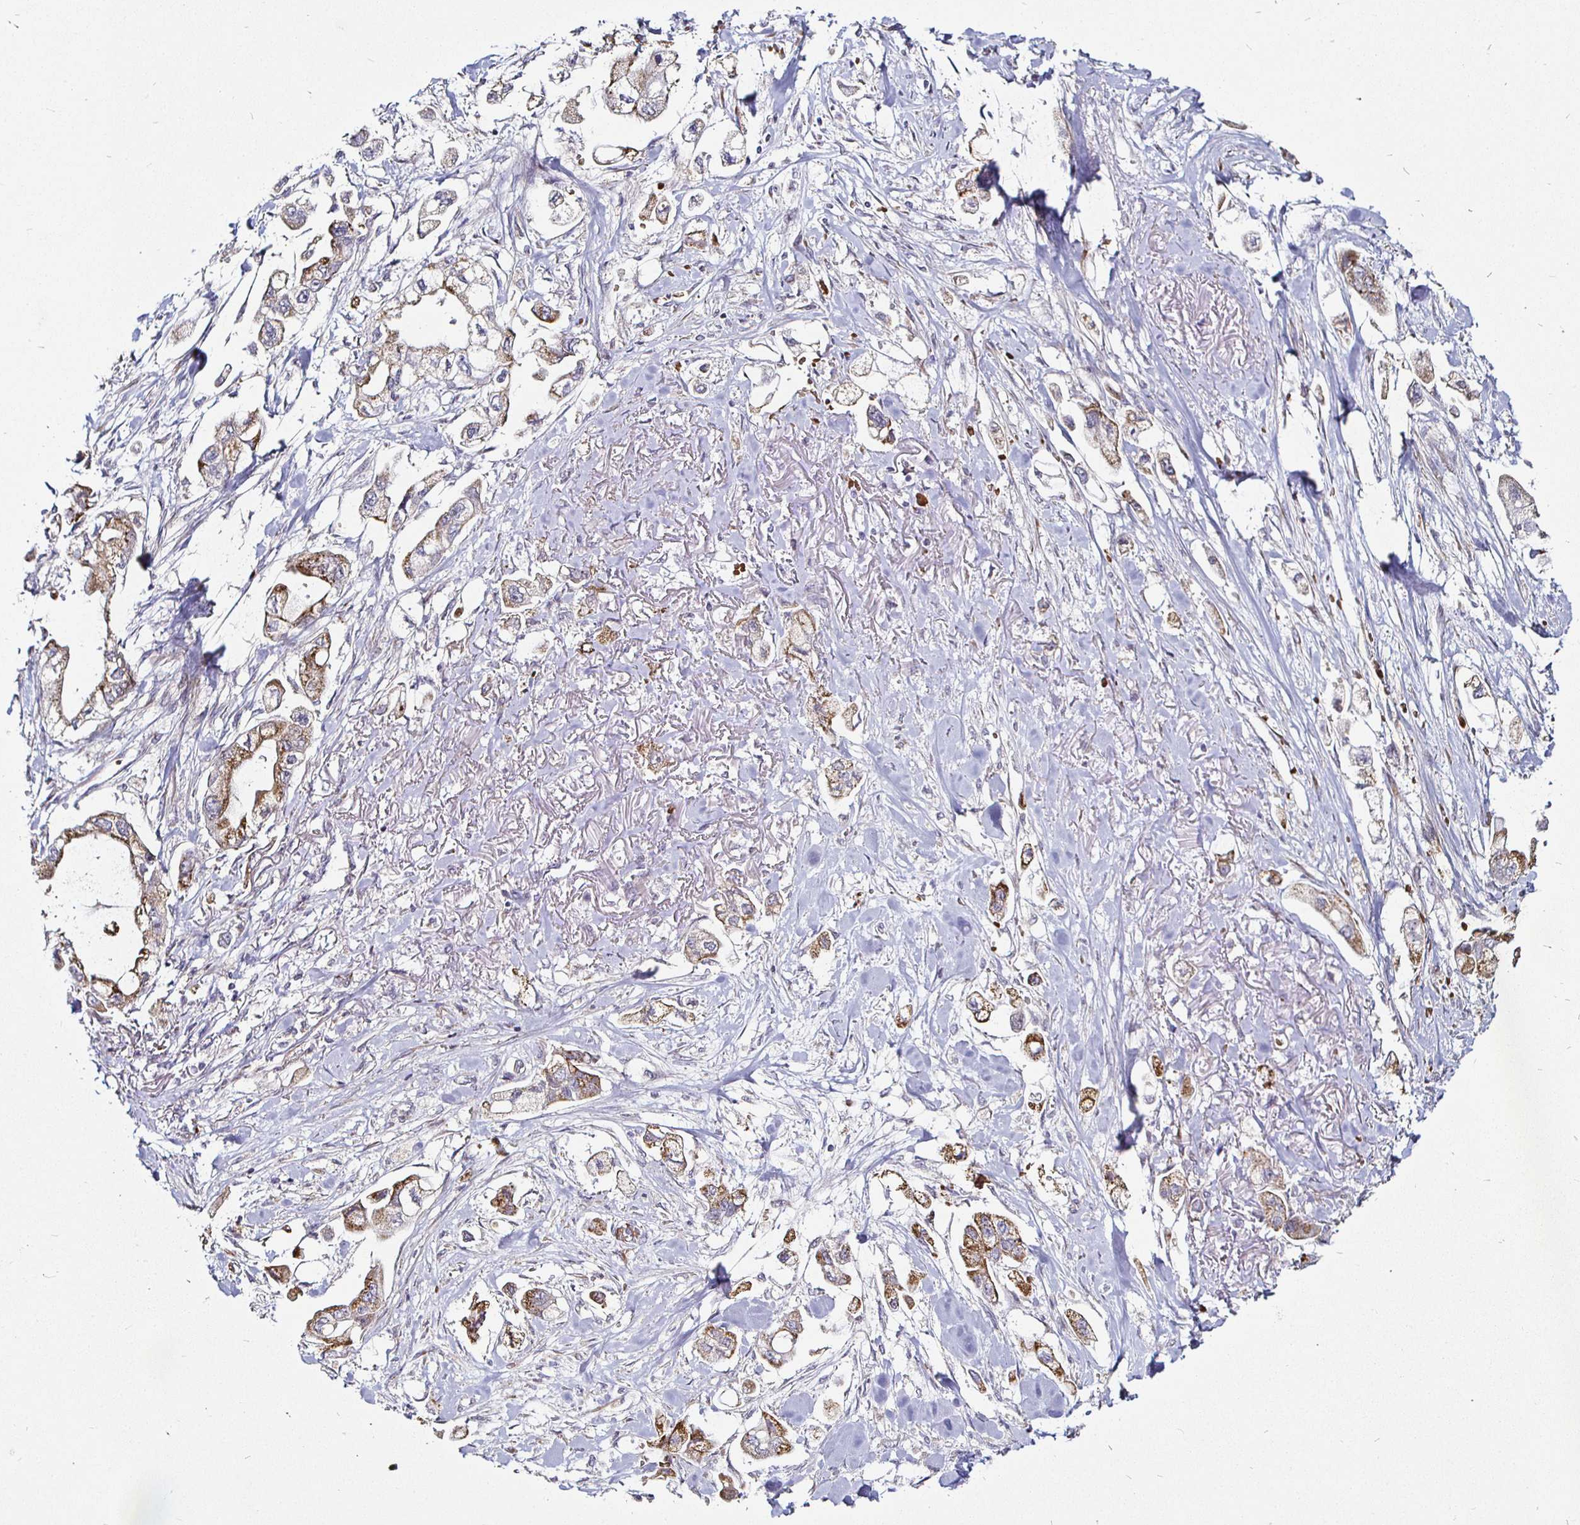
{"staining": {"intensity": "moderate", "quantity": ">75%", "location": "cytoplasmic/membranous"}, "tissue": "stomach cancer", "cell_type": "Tumor cells", "image_type": "cancer", "snomed": [{"axis": "morphology", "description": "Adenocarcinoma, NOS"}, {"axis": "topography", "description": "Stomach"}], "caption": "DAB immunohistochemical staining of human stomach cancer shows moderate cytoplasmic/membranous protein expression in approximately >75% of tumor cells.", "gene": "ATG3", "patient": {"sex": "male", "age": 62}}